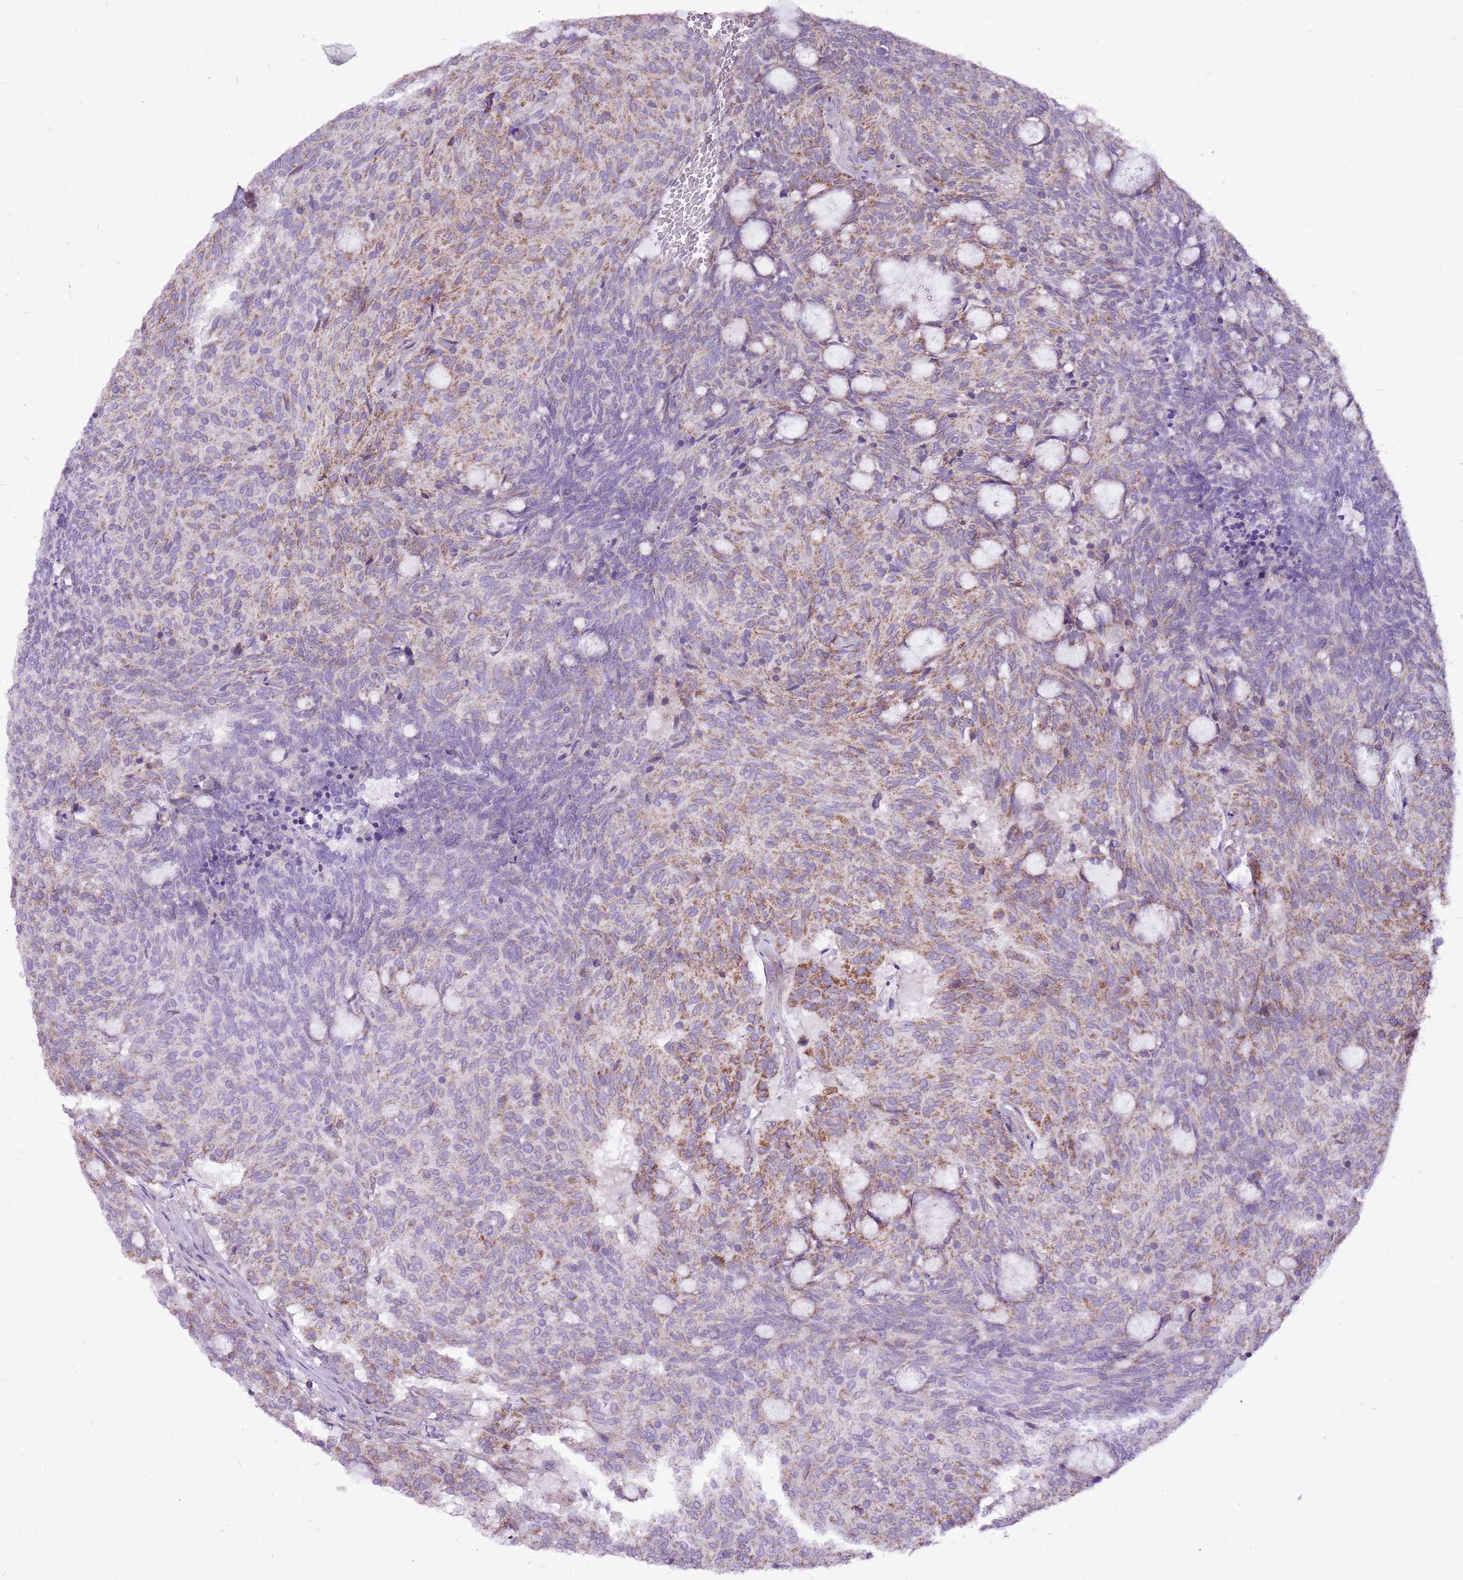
{"staining": {"intensity": "moderate", "quantity": "25%-75%", "location": "cytoplasmic/membranous"}, "tissue": "carcinoid", "cell_type": "Tumor cells", "image_type": "cancer", "snomed": [{"axis": "morphology", "description": "Carcinoid, malignant, NOS"}, {"axis": "topography", "description": "Pancreas"}], "caption": "Carcinoid tissue displays moderate cytoplasmic/membranous positivity in about 25%-75% of tumor cells, visualized by immunohistochemistry.", "gene": "GCDH", "patient": {"sex": "female", "age": 54}}